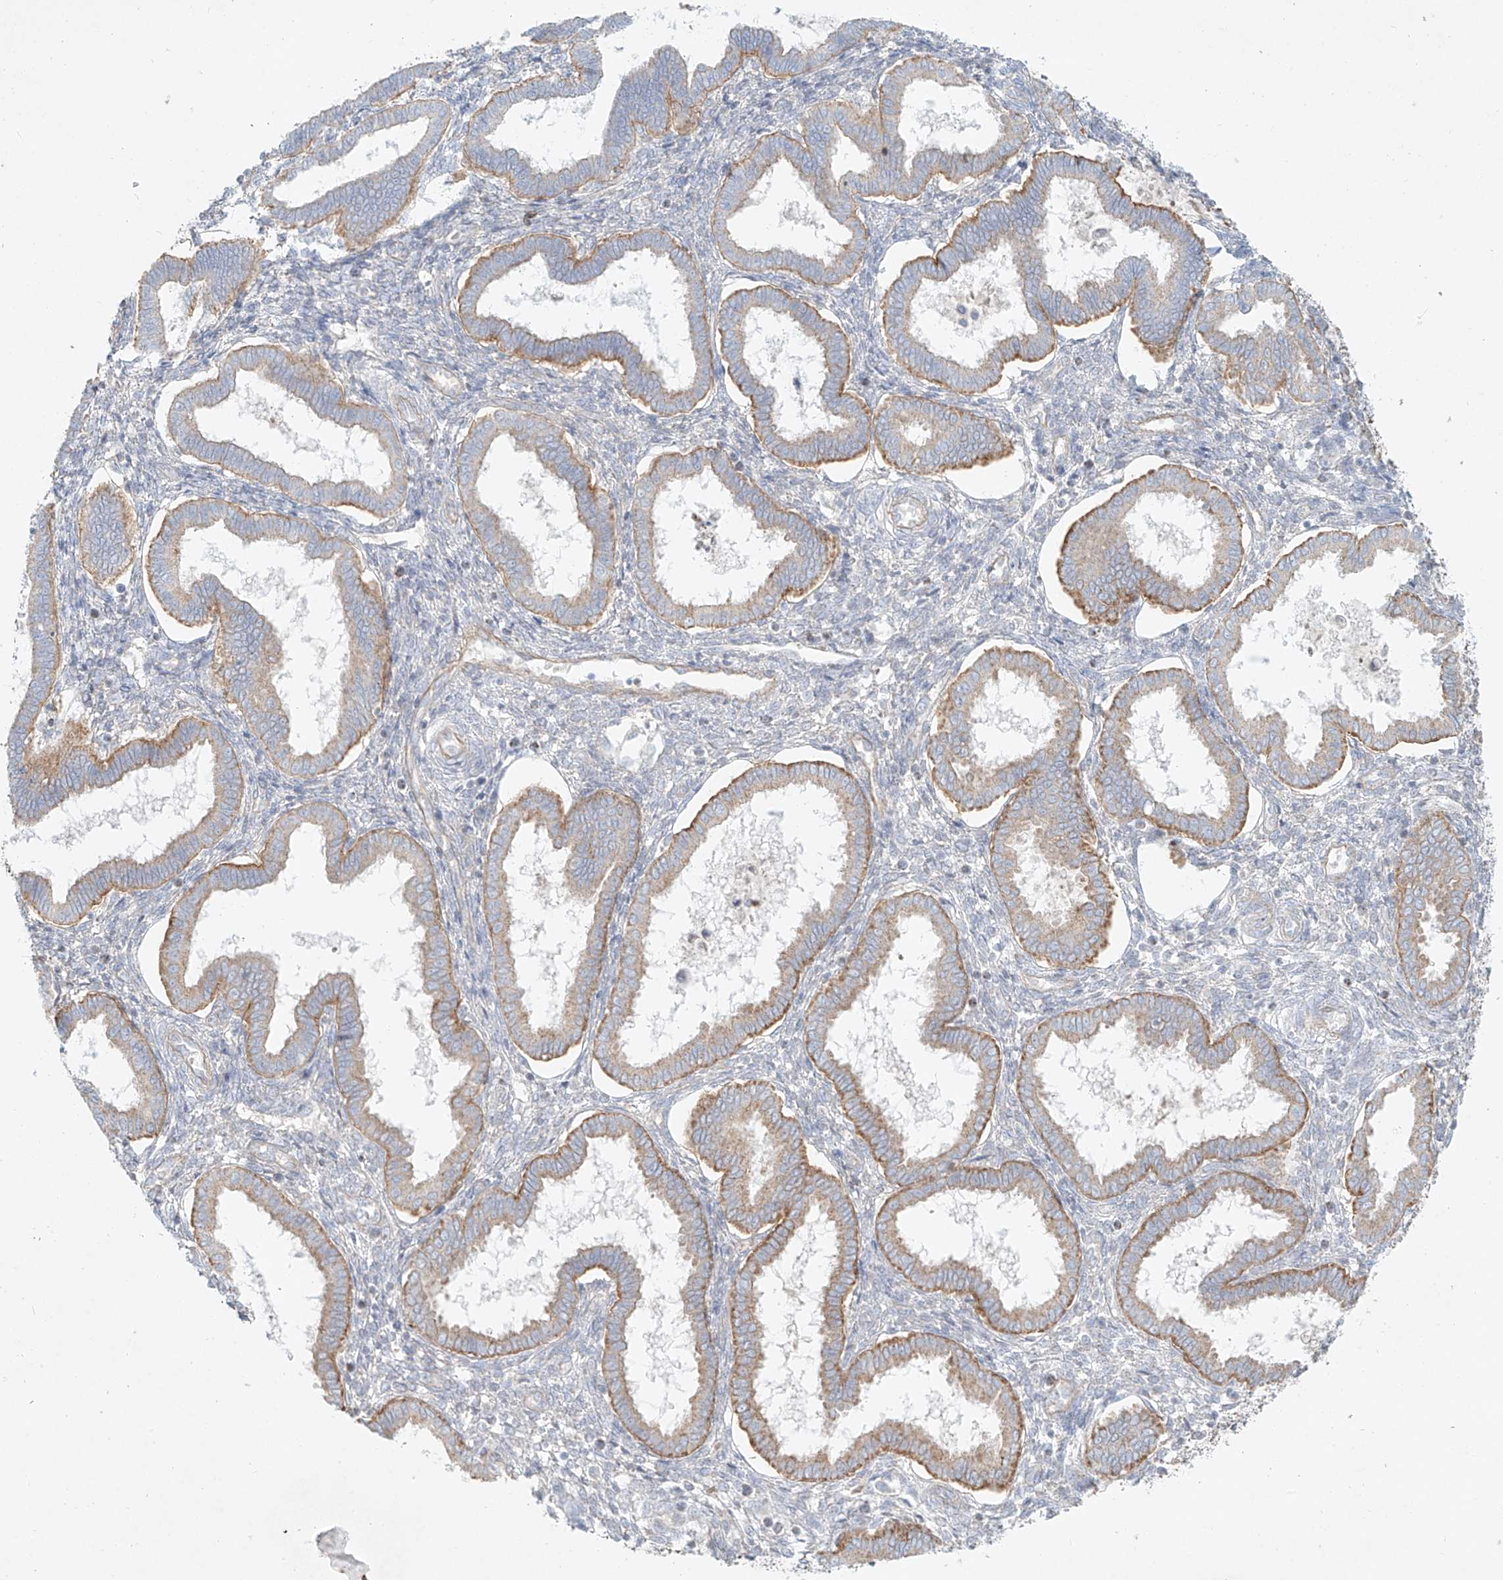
{"staining": {"intensity": "negative", "quantity": "none", "location": "none"}, "tissue": "endometrium", "cell_type": "Cells in endometrial stroma", "image_type": "normal", "snomed": [{"axis": "morphology", "description": "Normal tissue, NOS"}, {"axis": "topography", "description": "Endometrium"}], "caption": "A high-resolution micrograph shows immunohistochemistry (IHC) staining of benign endometrium, which shows no significant staining in cells in endometrial stroma. (DAB (3,3'-diaminobenzidine) immunohistochemistry (IHC) with hematoxylin counter stain).", "gene": "AJM1", "patient": {"sex": "female", "age": 24}}